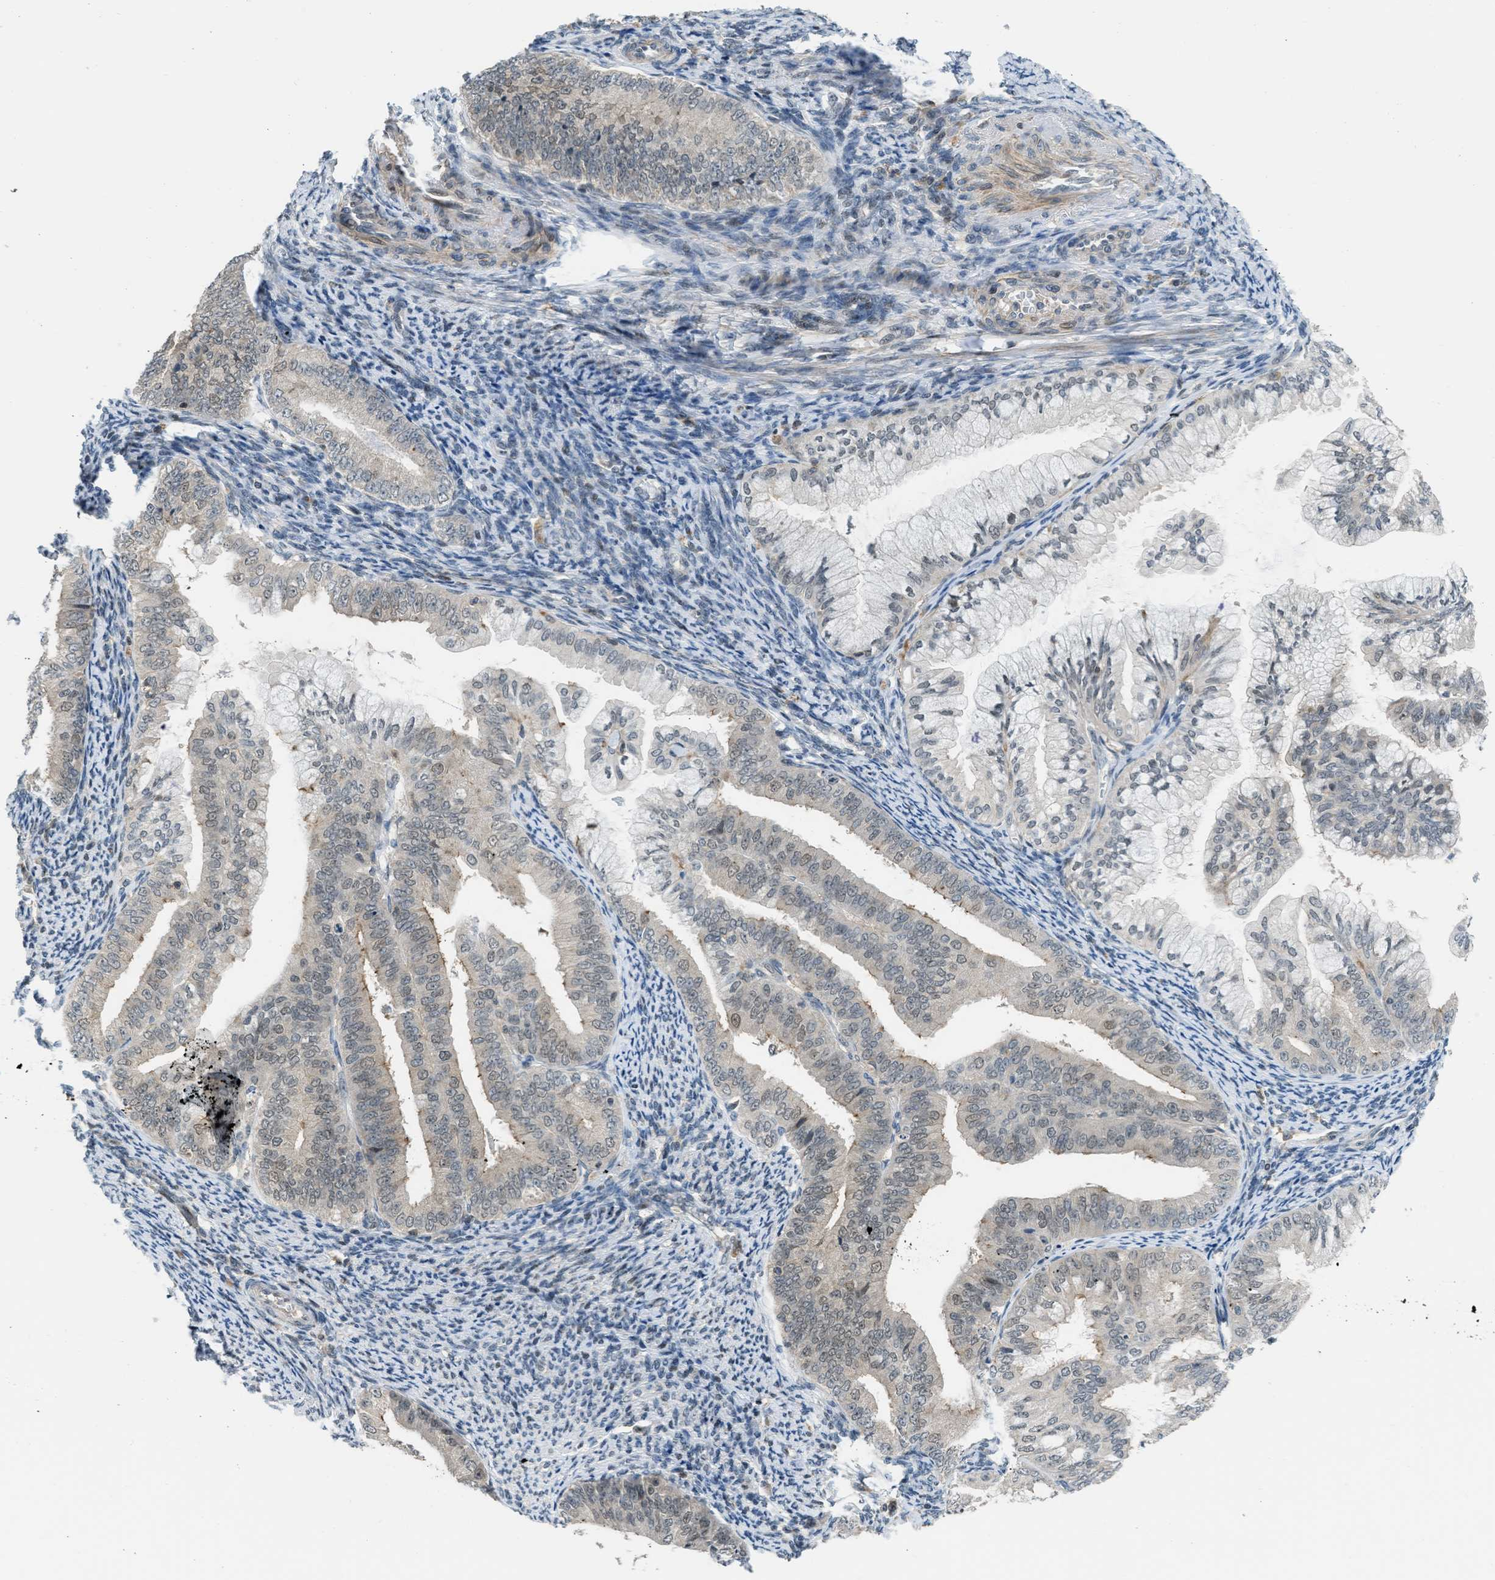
{"staining": {"intensity": "negative", "quantity": "none", "location": "none"}, "tissue": "endometrial cancer", "cell_type": "Tumor cells", "image_type": "cancer", "snomed": [{"axis": "morphology", "description": "Adenocarcinoma, NOS"}, {"axis": "topography", "description": "Endometrium"}], "caption": "The micrograph reveals no significant staining in tumor cells of adenocarcinoma (endometrial).", "gene": "TTBK2", "patient": {"sex": "female", "age": 63}}